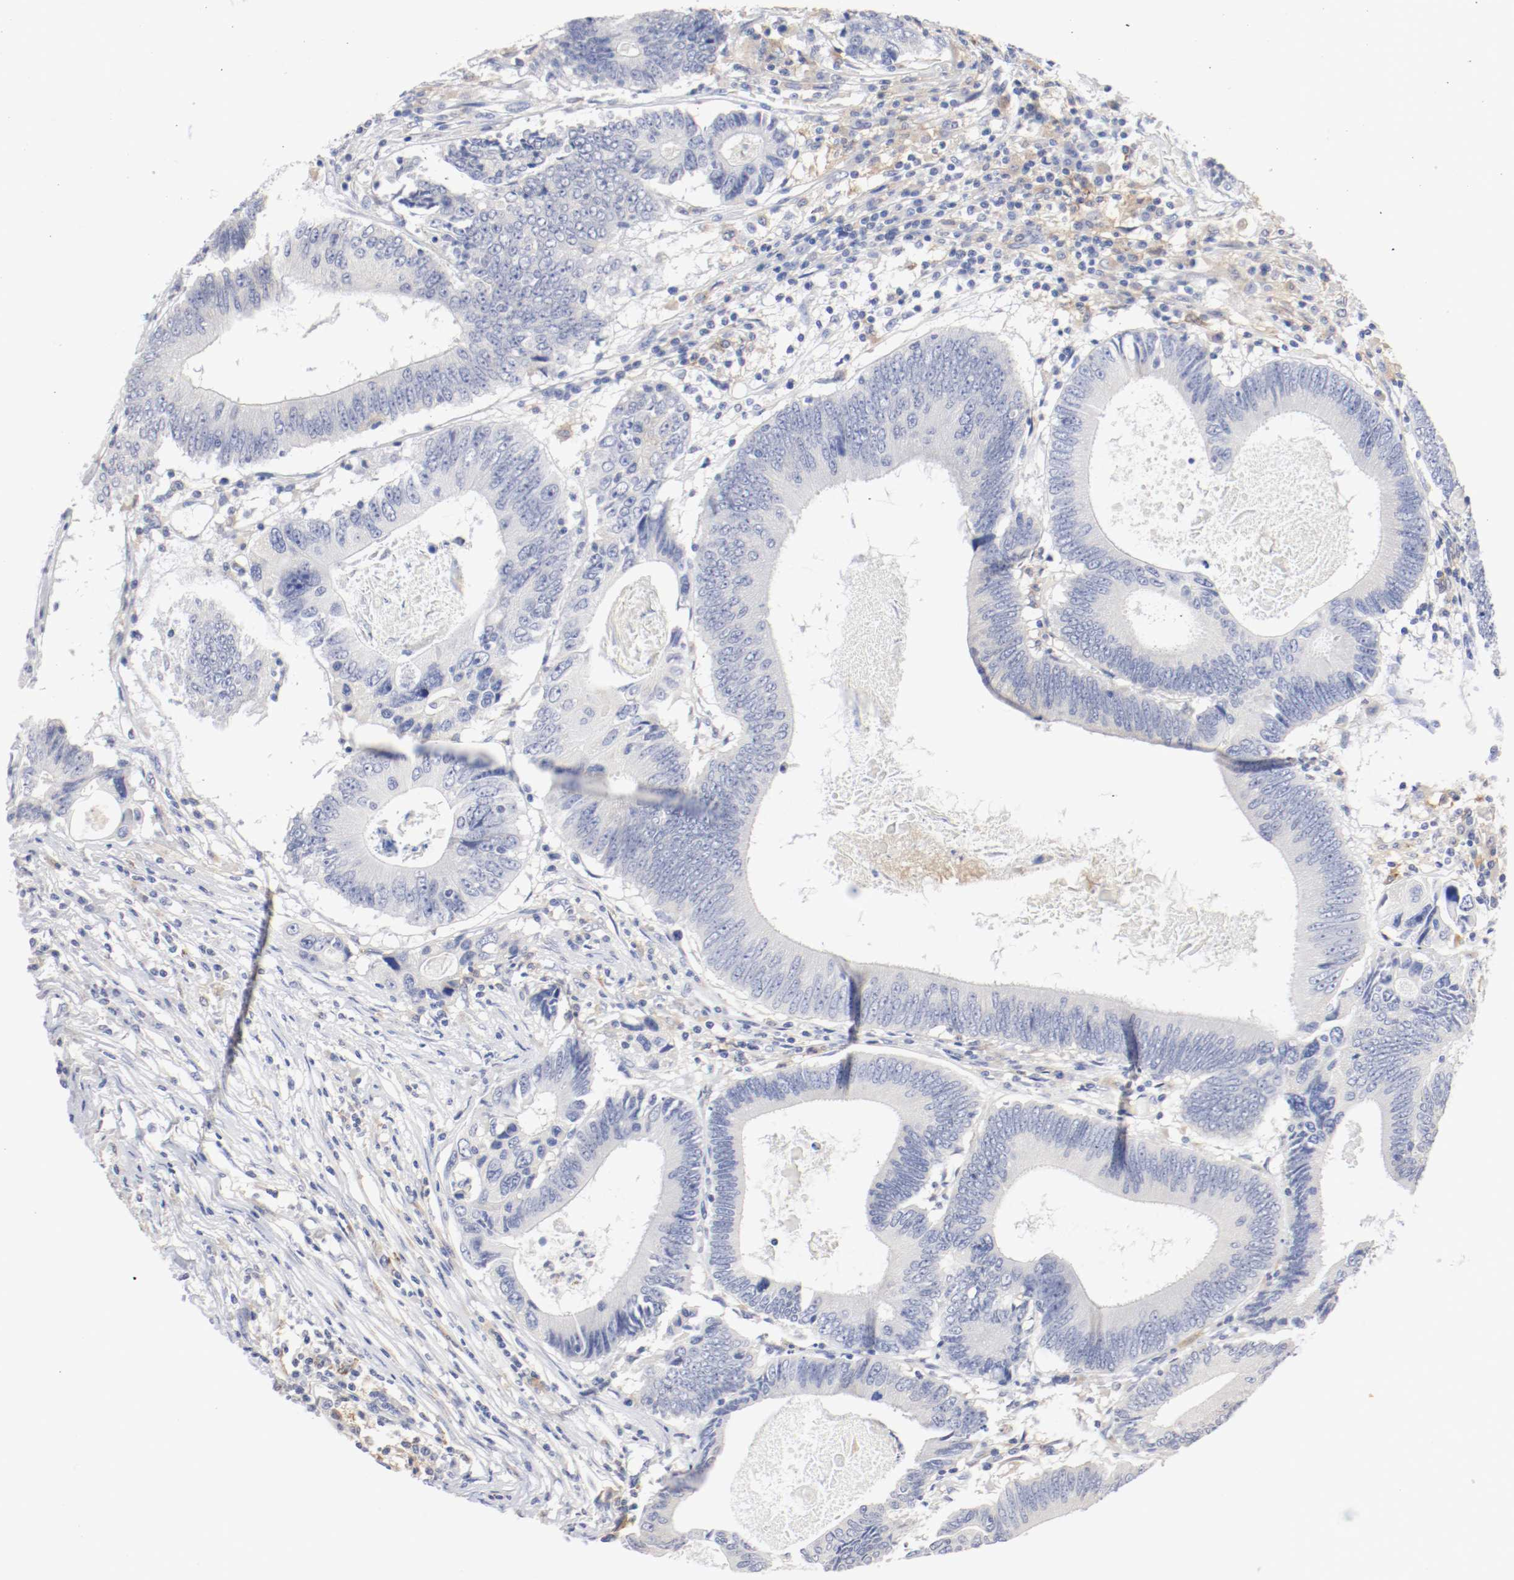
{"staining": {"intensity": "negative", "quantity": "none", "location": "none"}, "tissue": "colorectal cancer", "cell_type": "Tumor cells", "image_type": "cancer", "snomed": [{"axis": "morphology", "description": "Adenocarcinoma, NOS"}, {"axis": "topography", "description": "Colon"}], "caption": "IHC micrograph of neoplastic tissue: human adenocarcinoma (colorectal) stained with DAB shows no significant protein staining in tumor cells. The staining was performed using DAB (3,3'-diaminobenzidine) to visualize the protein expression in brown, while the nuclei were stained in blue with hematoxylin (Magnification: 20x).", "gene": "FGFBP1", "patient": {"sex": "female", "age": 78}}